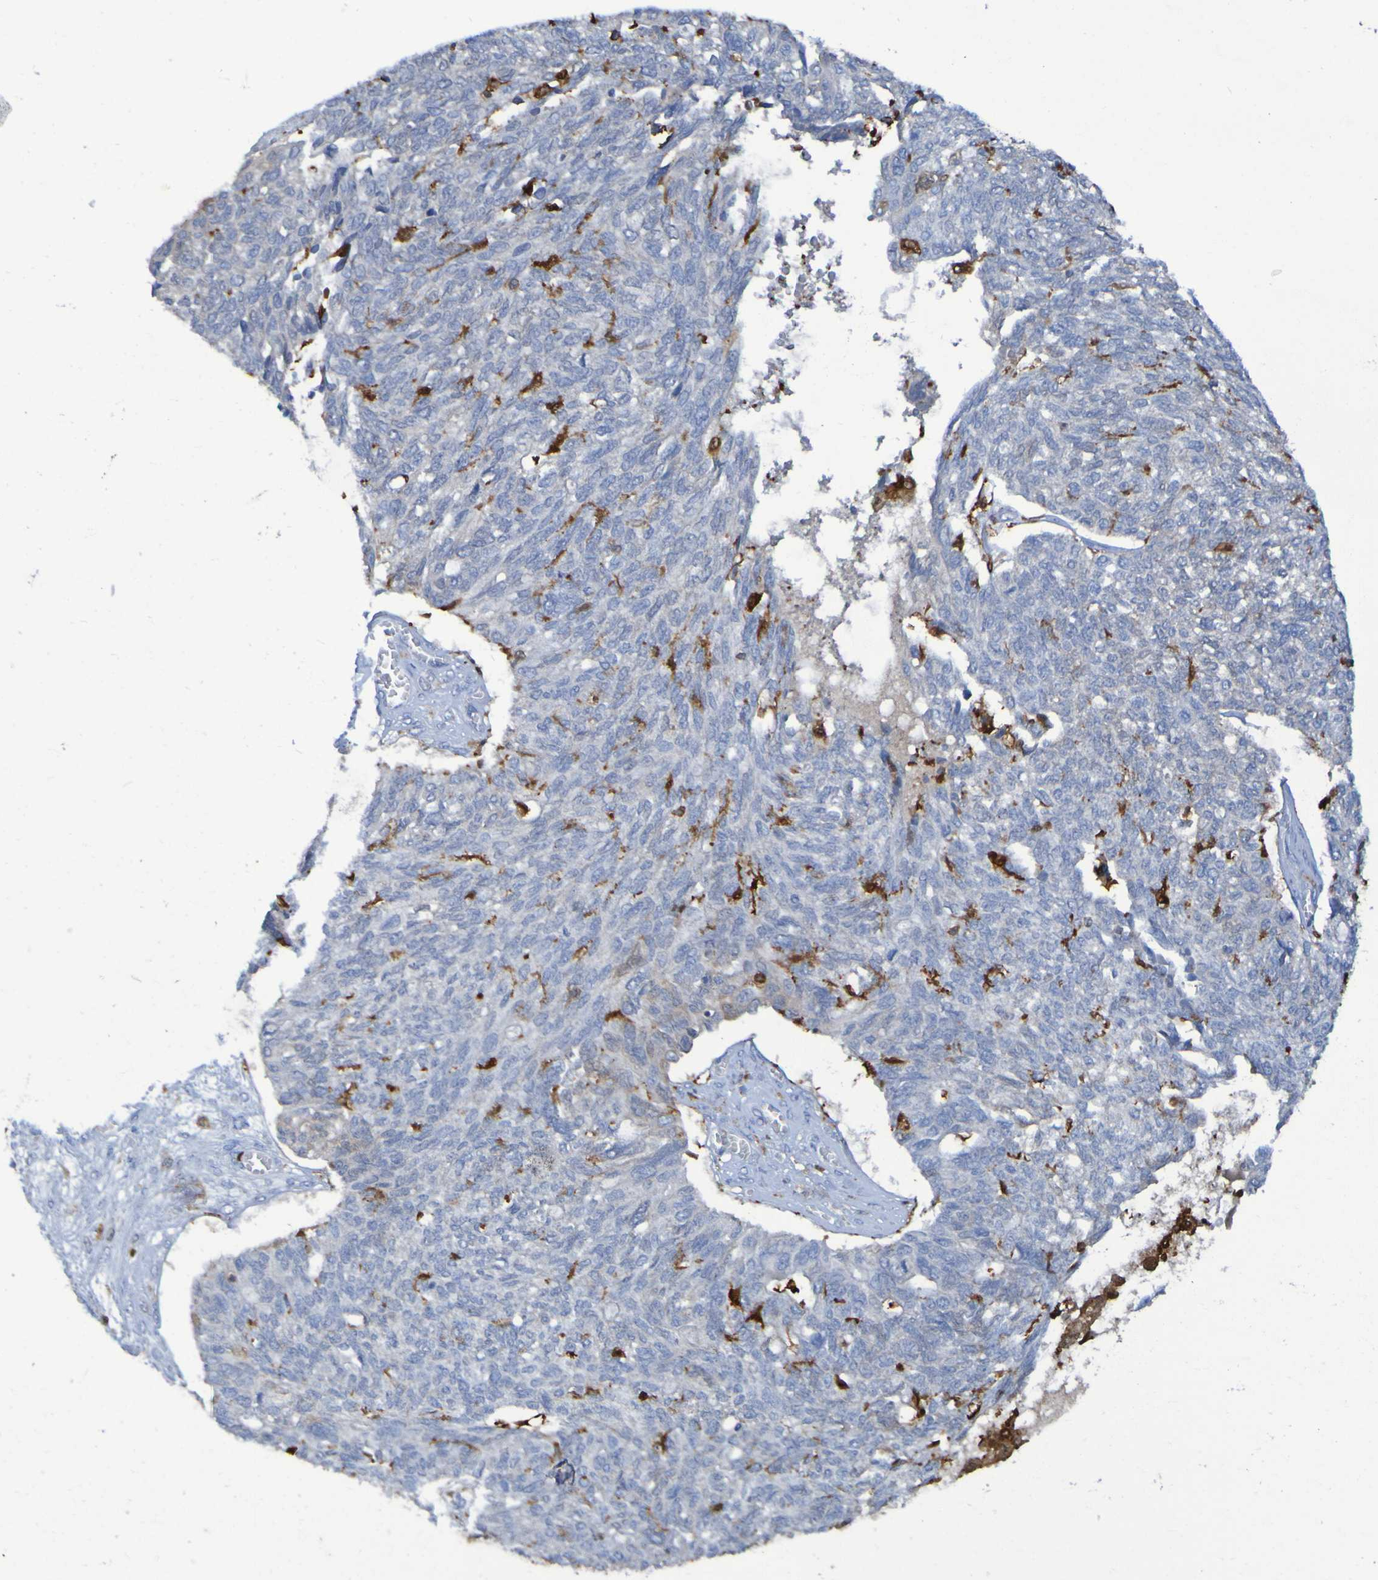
{"staining": {"intensity": "negative", "quantity": "none", "location": "none"}, "tissue": "ovarian cancer", "cell_type": "Tumor cells", "image_type": "cancer", "snomed": [{"axis": "morphology", "description": "Cystadenocarcinoma, serous, NOS"}, {"axis": "topography", "description": "Ovary"}], "caption": "DAB (3,3'-diaminobenzidine) immunohistochemical staining of human ovarian serous cystadenocarcinoma shows no significant staining in tumor cells. (IHC, brightfield microscopy, high magnification).", "gene": "MPPE1", "patient": {"sex": "female", "age": 79}}